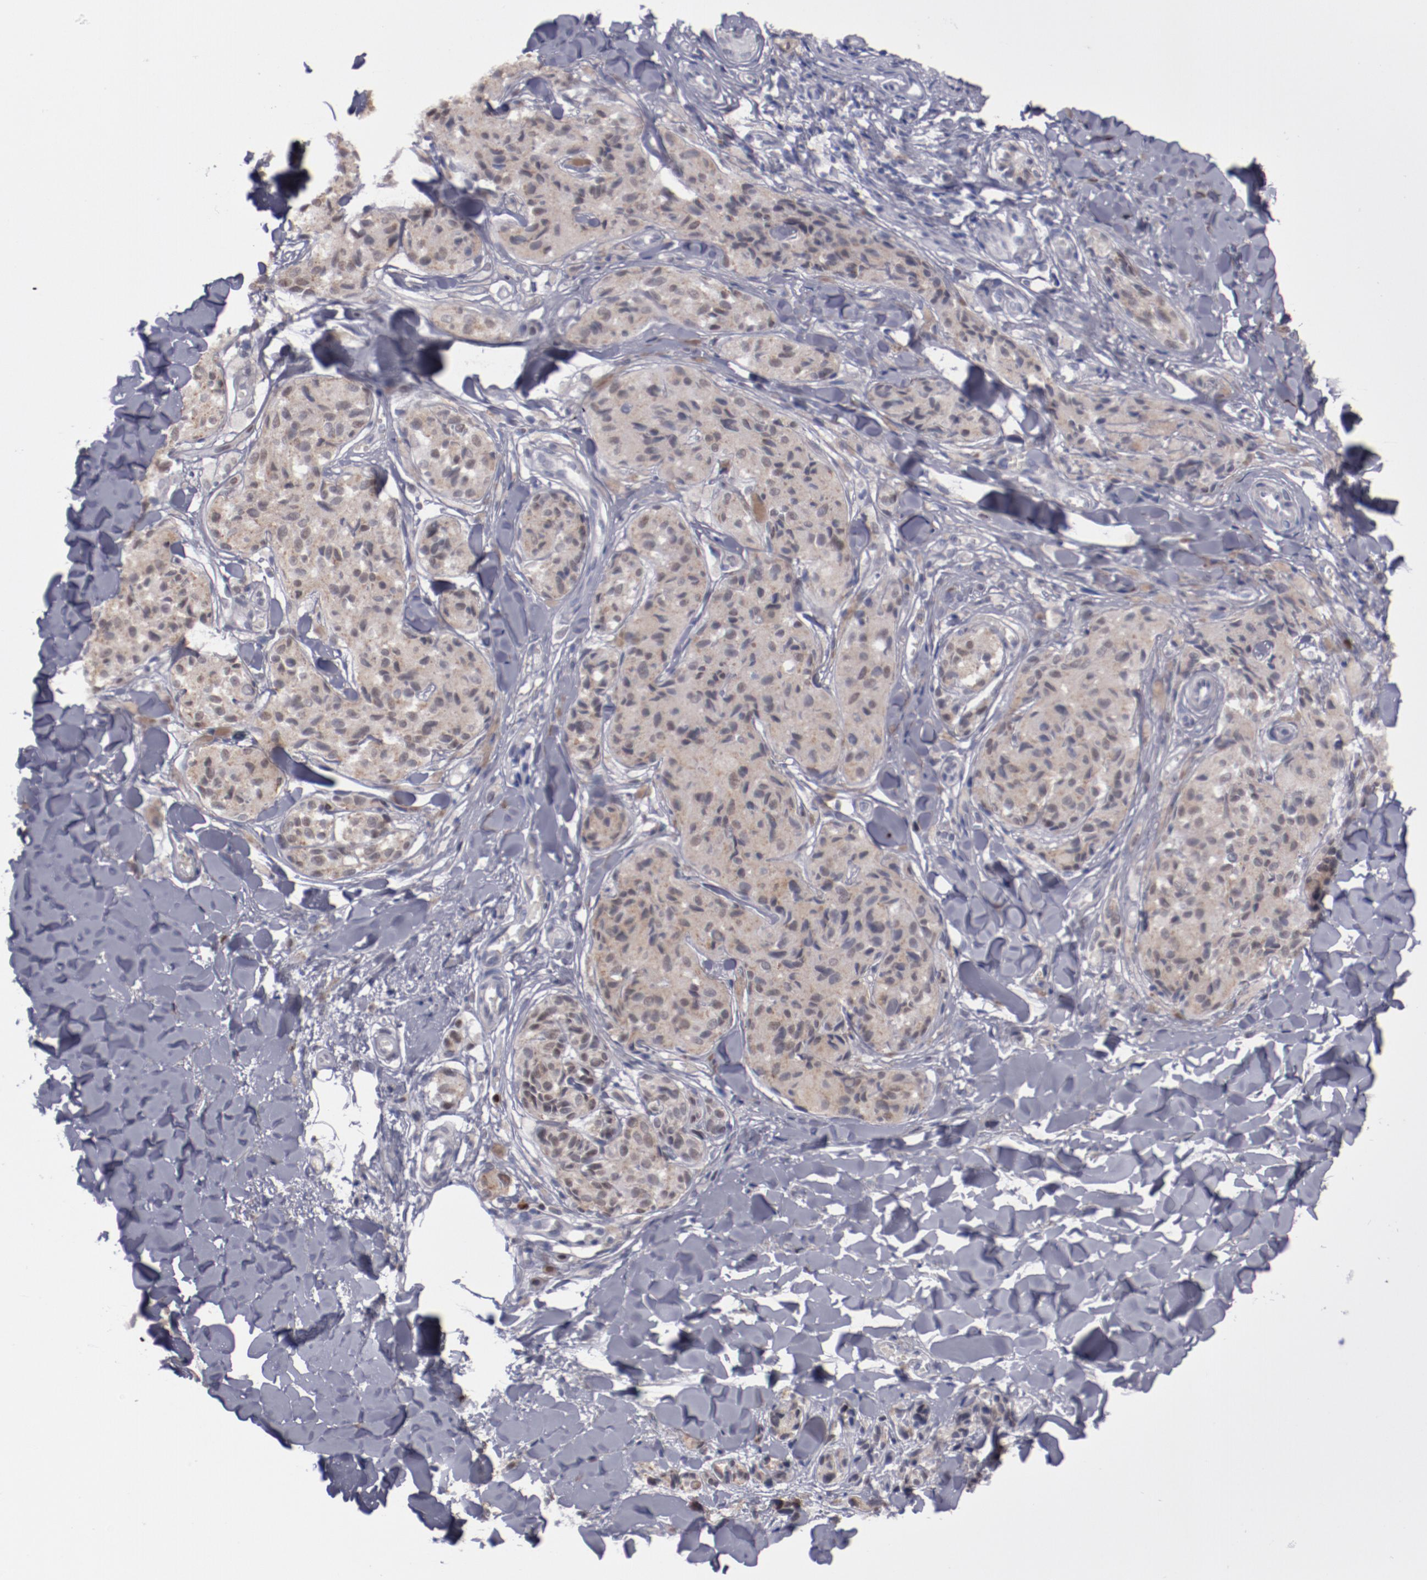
{"staining": {"intensity": "weak", "quantity": ">75%", "location": "cytoplasmic/membranous"}, "tissue": "melanoma", "cell_type": "Tumor cells", "image_type": "cancer", "snomed": [{"axis": "morphology", "description": "Malignant melanoma, Metastatic site"}, {"axis": "topography", "description": "Skin"}], "caption": "Protein analysis of malignant melanoma (metastatic site) tissue reveals weak cytoplasmic/membranous staining in approximately >75% of tumor cells. (DAB IHC, brown staining for protein, blue staining for nuclei).", "gene": "IRF4", "patient": {"sex": "female", "age": 66}}